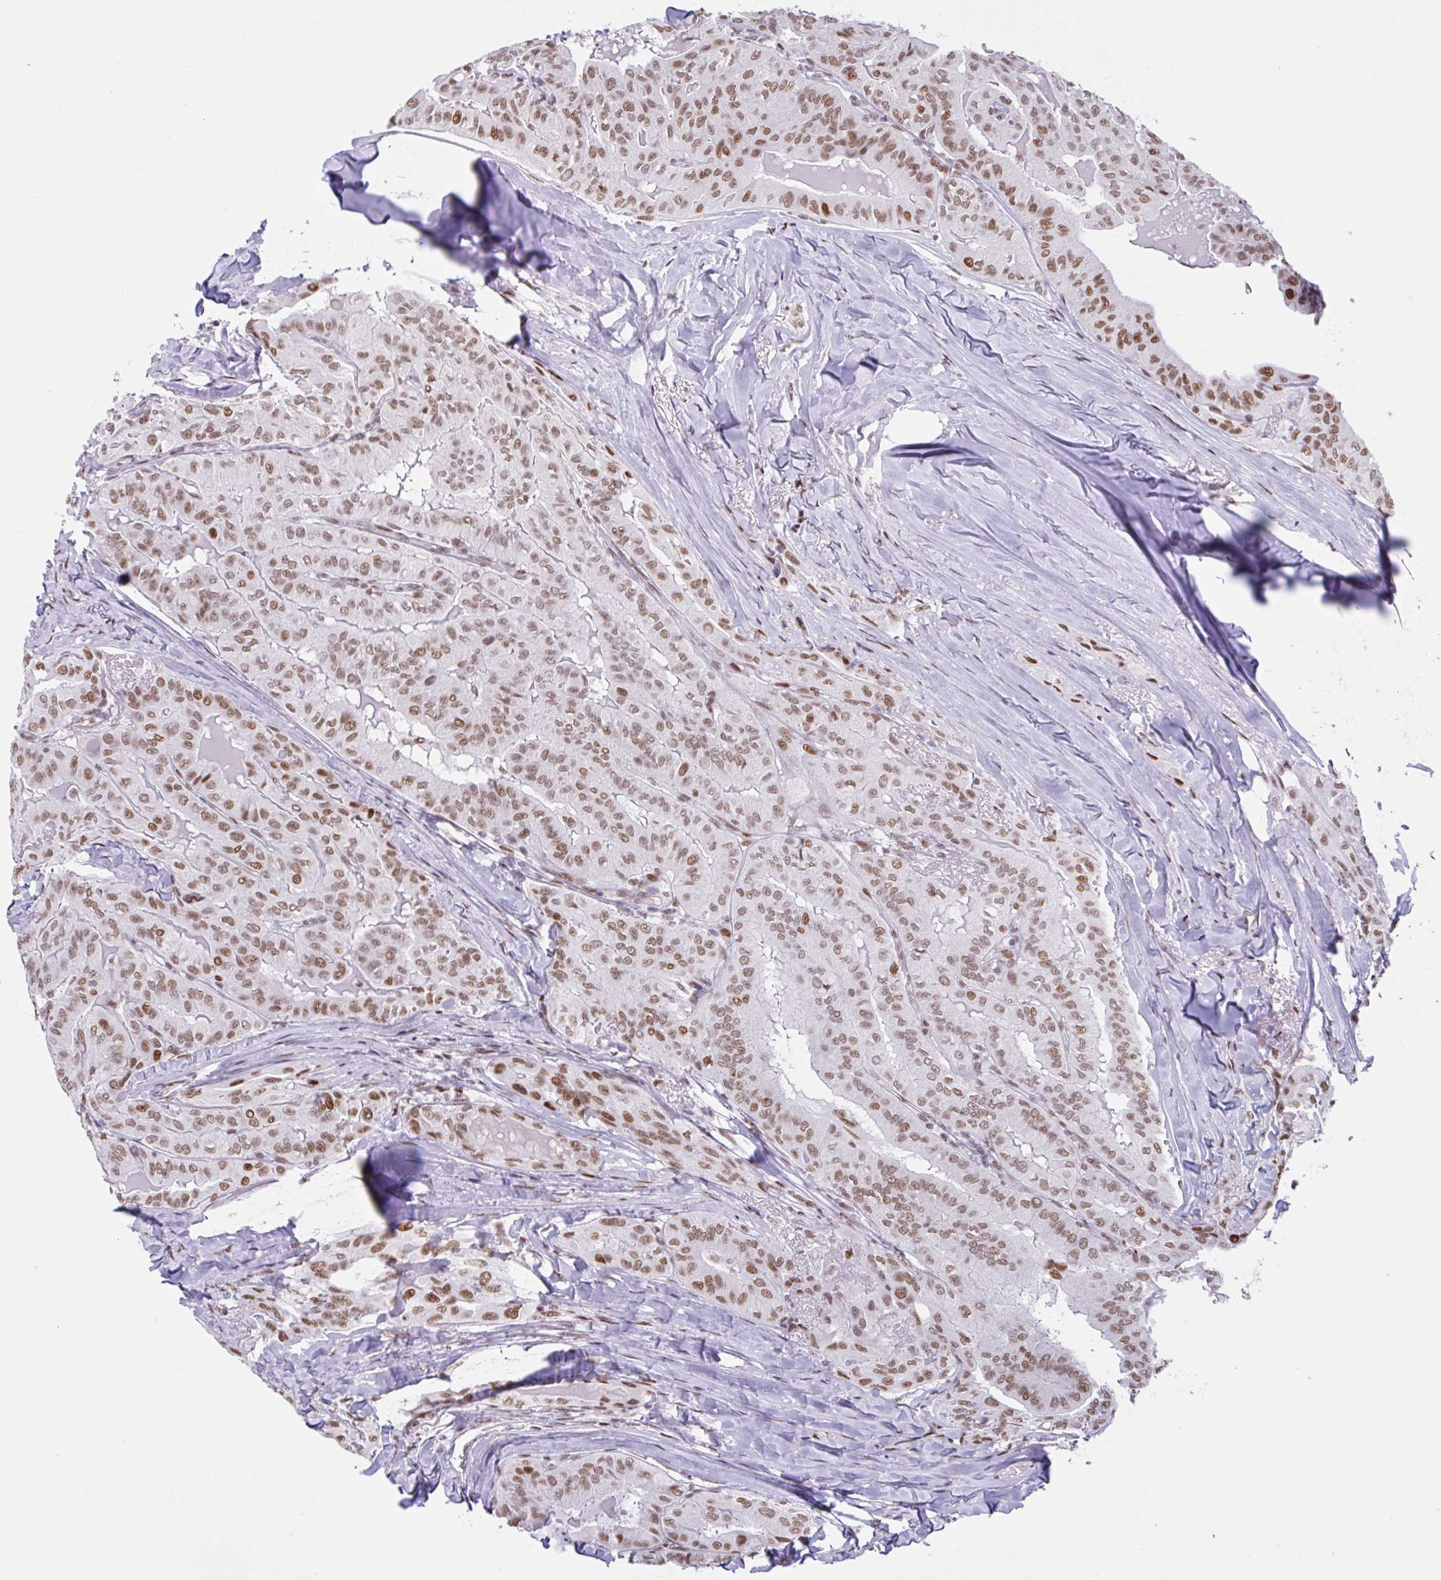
{"staining": {"intensity": "moderate", "quantity": ">75%", "location": "nuclear"}, "tissue": "thyroid cancer", "cell_type": "Tumor cells", "image_type": "cancer", "snomed": [{"axis": "morphology", "description": "Papillary adenocarcinoma, NOS"}, {"axis": "topography", "description": "Thyroid gland"}], "caption": "Brown immunohistochemical staining in thyroid papillary adenocarcinoma displays moderate nuclear positivity in approximately >75% of tumor cells.", "gene": "CLP1", "patient": {"sex": "female", "age": 68}}